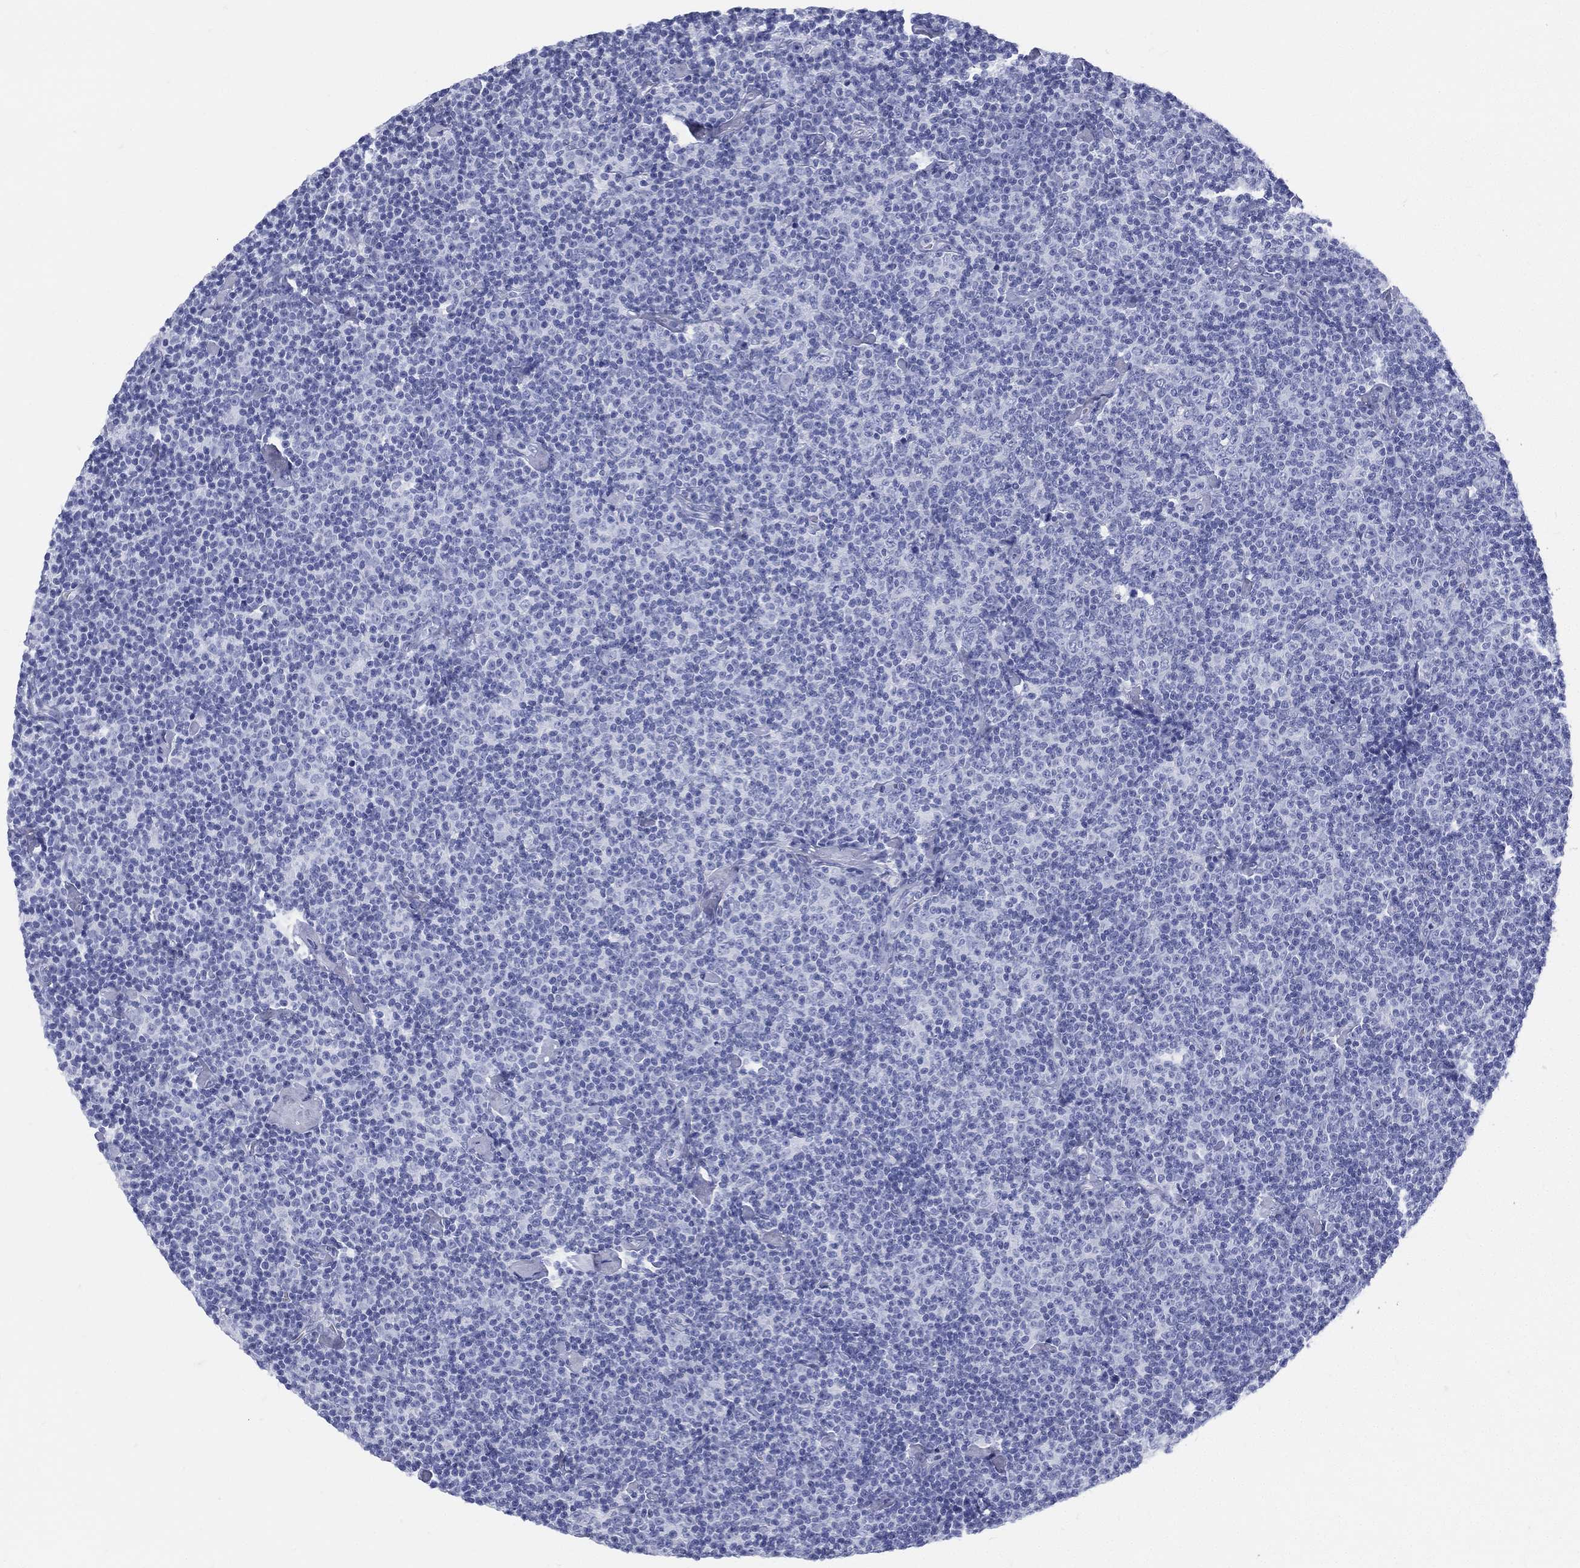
{"staining": {"intensity": "negative", "quantity": "none", "location": "none"}, "tissue": "lymphoma", "cell_type": "Tumor cells", "image_type": "cancer", "snomed": [{"axis": "morphology", "description": "Malignant lymphoma, non-Hodgkin's type, Low grade"}, {"axis": "topography", "description": "Lymph node"}], "caption": "Tumor cells are negative for brown protein staining in malignant lymphoma, non-Hodgkin's type (low-grade).", "gene": "ETNPPL", "patient": {"sex": "male", "age": 81}}